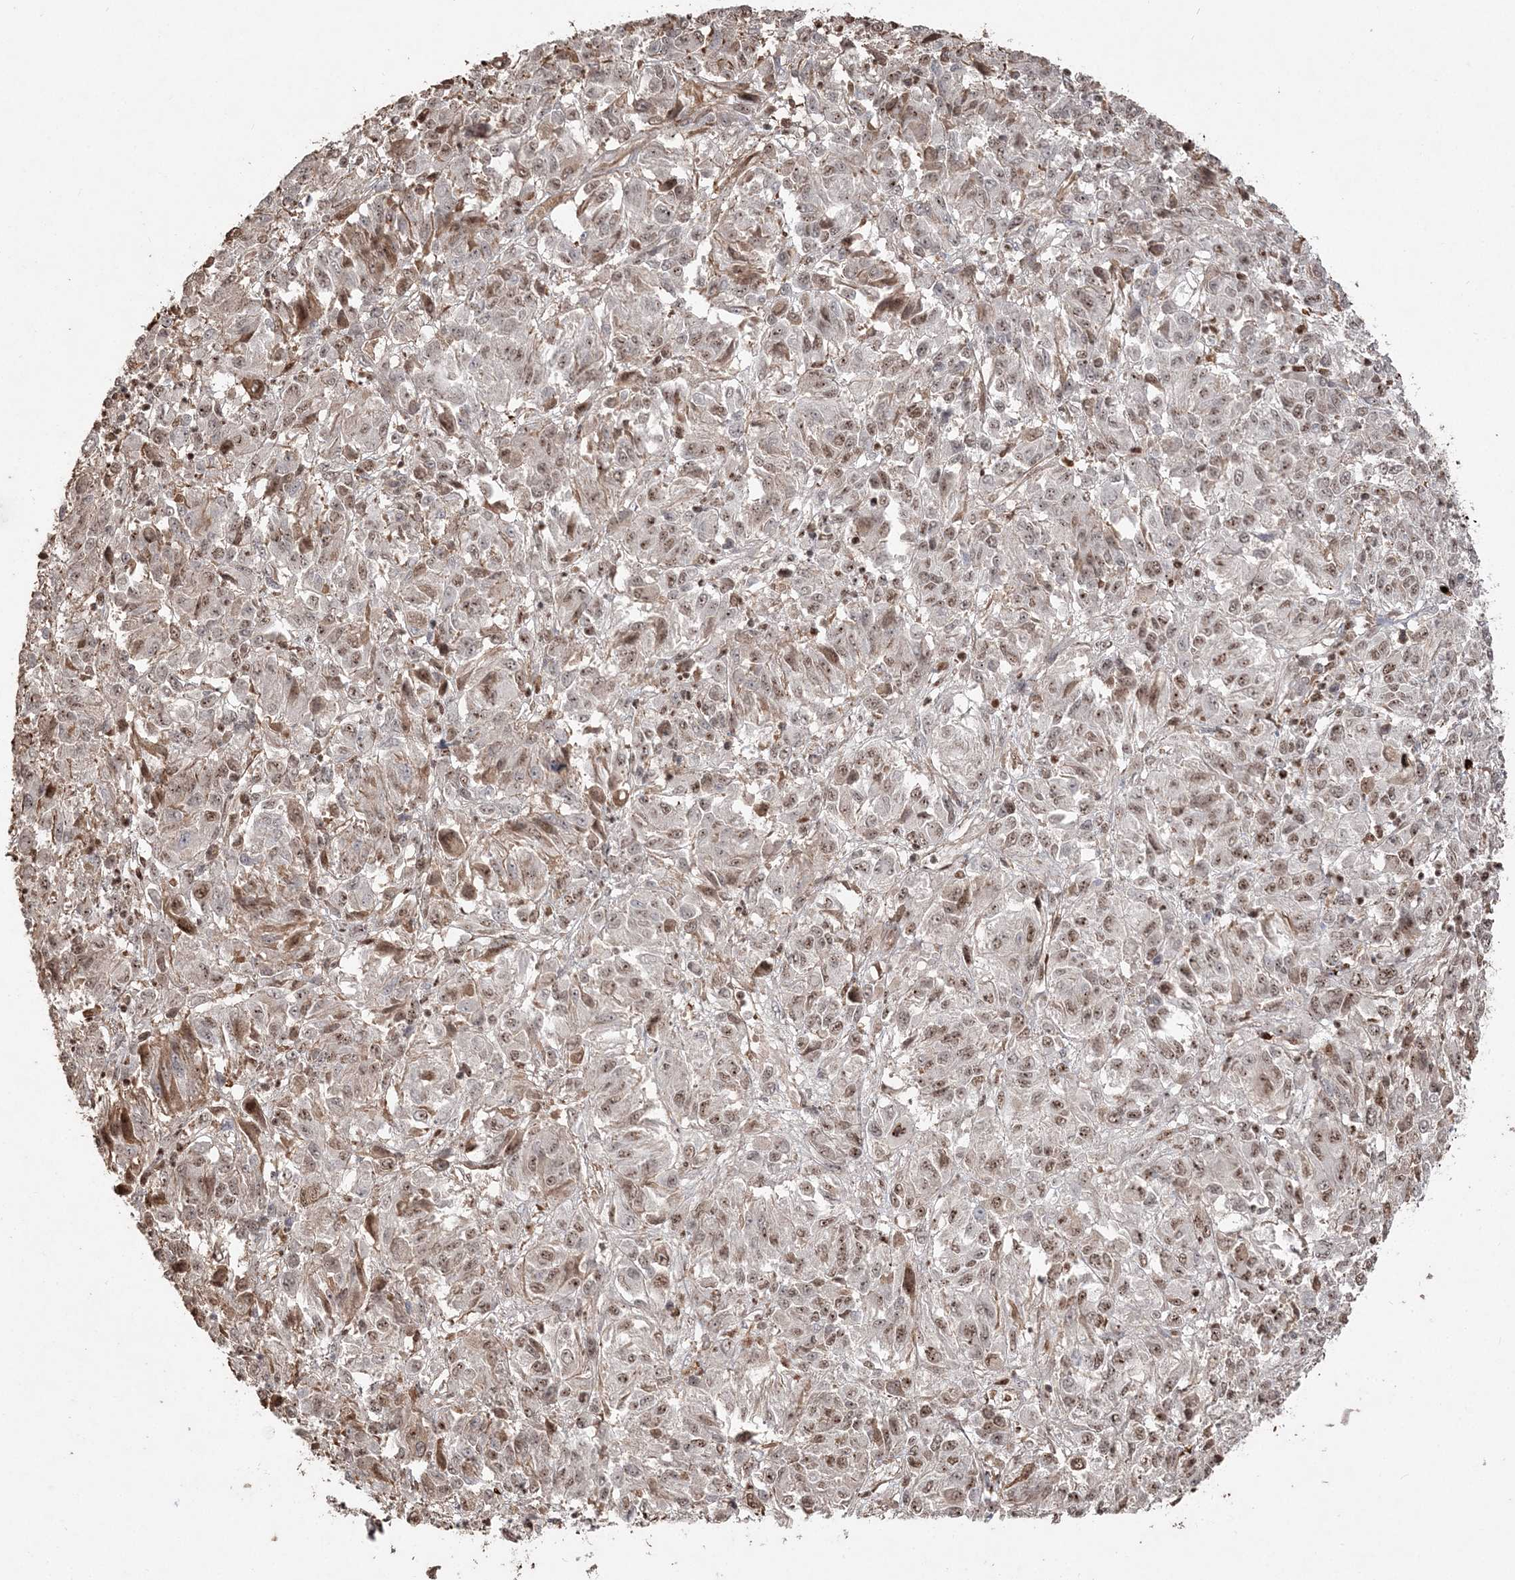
{"staining": {"intensity": "weak", "quantity": ">75%", "location": "nuclear"}, "tissue": "melanoma", "cell_type": "Tumor cells", "image_type": "cancer", "snomed": [{"axis": "morphology", "description": "Malignant melanoma, Metastatic site"}, {"axis": "topography", "description": "Lung"}], "caption": "Protein staining displays weak nuclear expression in approximately >75% of tumor cells in malignant melanoma (metastatic site).", "gene": "RBM17", "patient": {"sex": "male", "age": 64}}